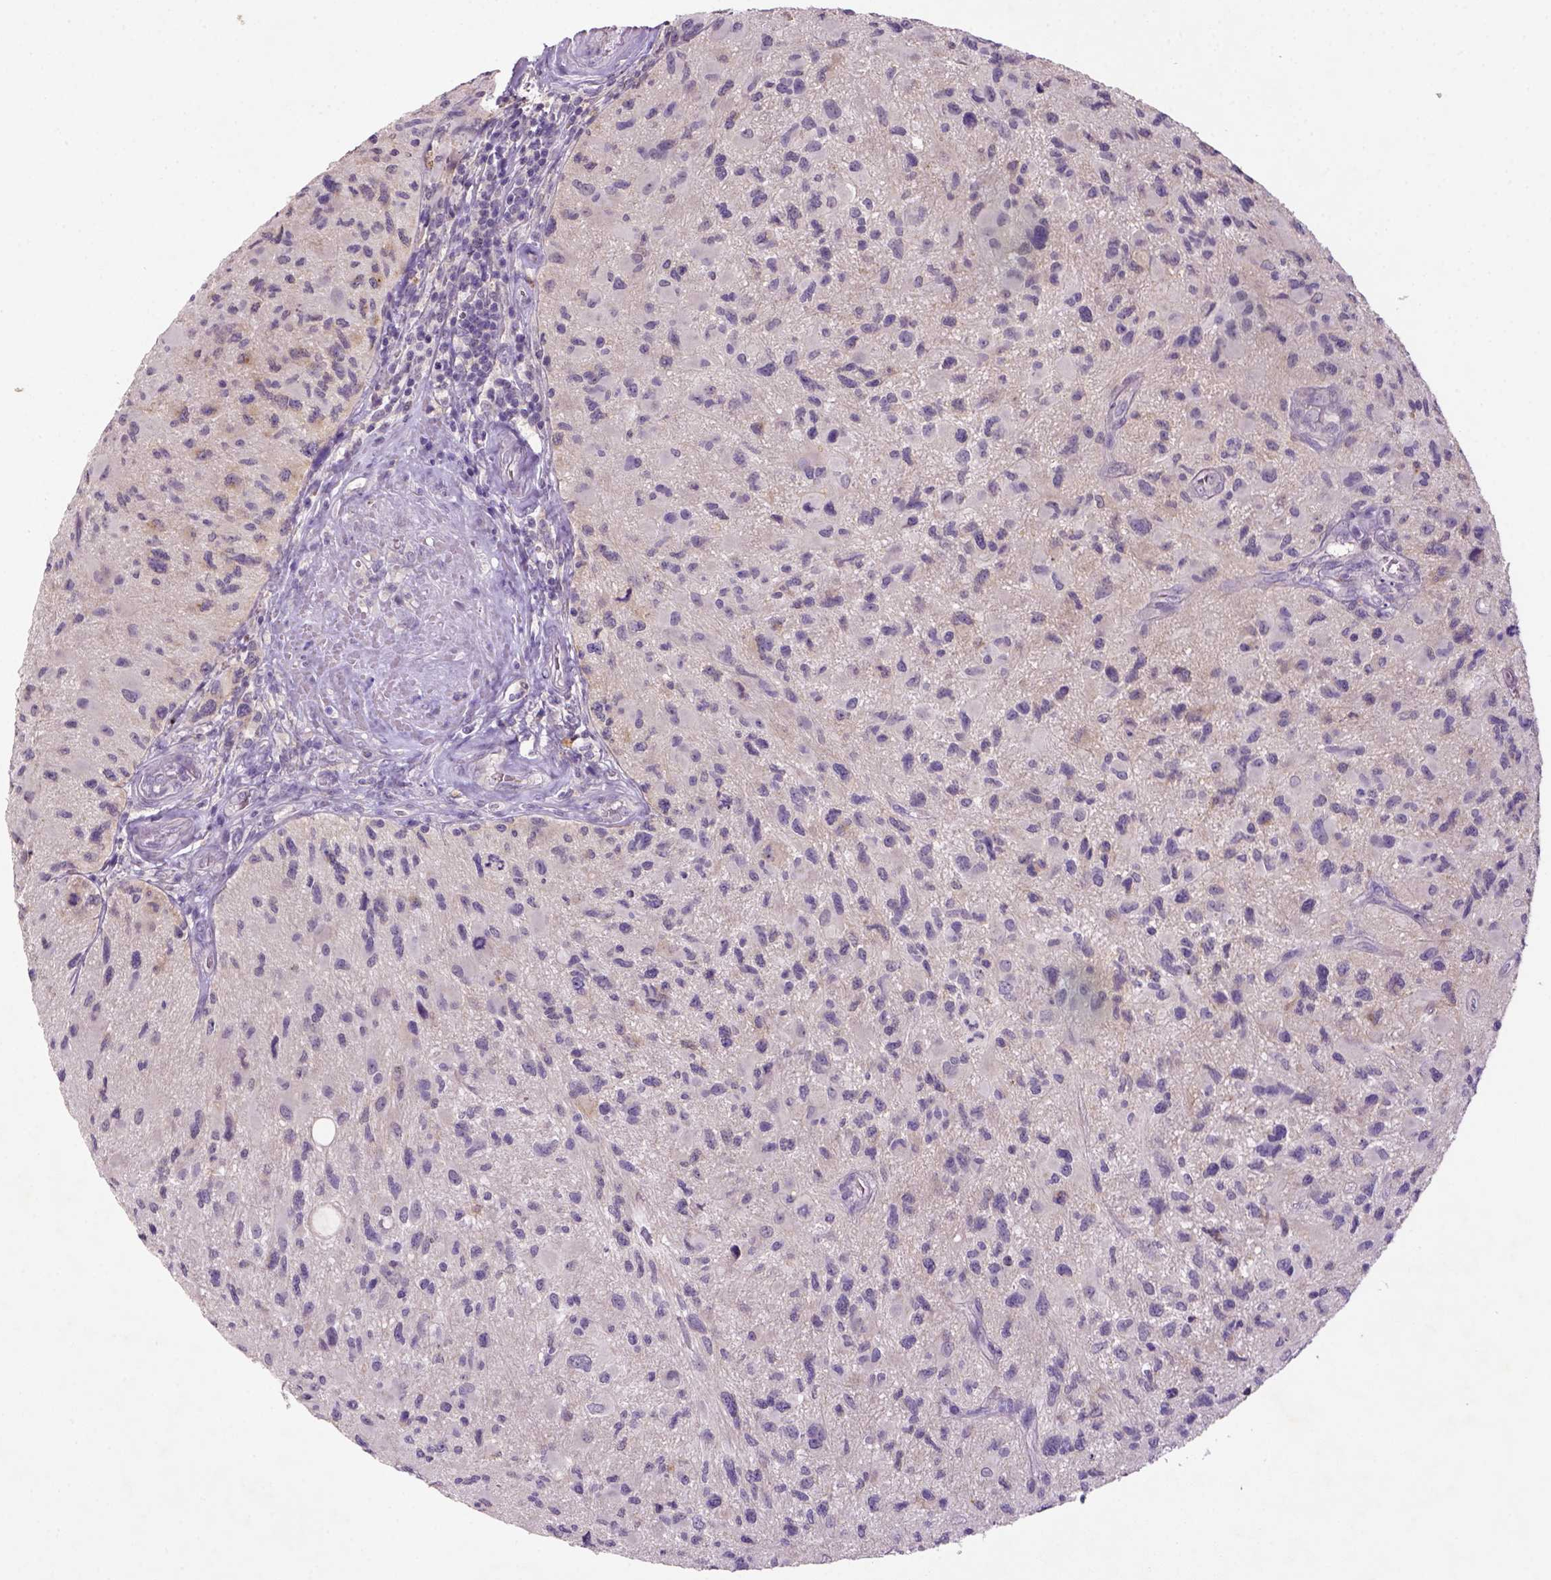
{"staining": {"intensity": "negative", "quantity": "none", "location": "none"}, "tissue": "glioma", "cell_type": "Tumor cells", "image_type": "cancer", "snomed": [{"axis": "morphology", "description": "Glioma, malignant, NOS"}, {"axis": "morphology", "description": "Glioma, malignant, High grade"}, {"axis": "topography", "description": "Brain"}], "caption": "The histopathology image reveals no significant positivity in tumor cells of high-grade glioma (malignant).", "gene": "NLGN2", "patient": {"sex": "female", "age": 71}}